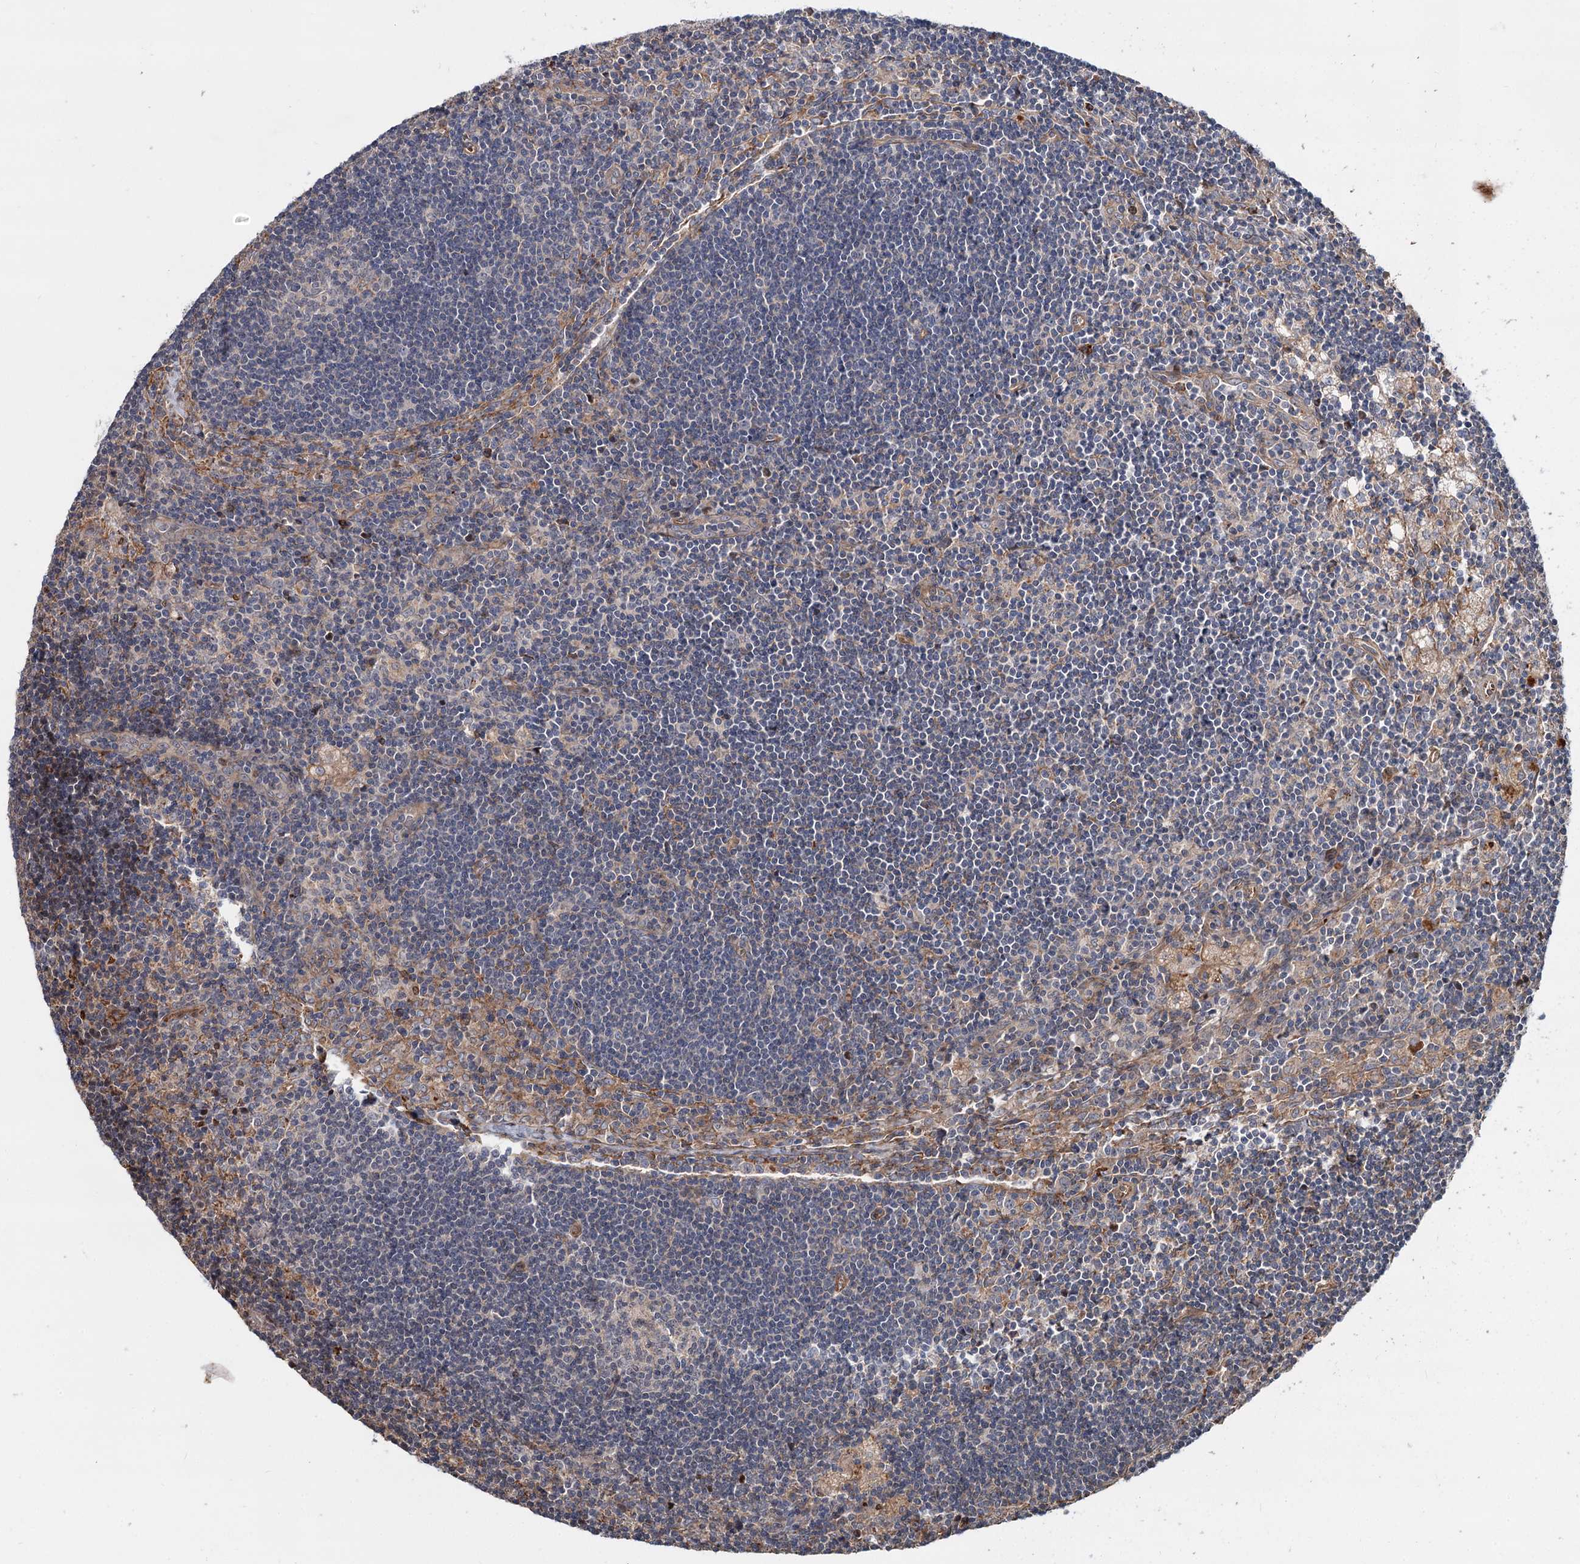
{"staining": {"intensity": "weak", "quantity": "<25%", "location": "nuclear"}, "tissue": "lymph node", "cell_type": "Germinal center cells", "image_type": "normal", "snomed": [{"axis": "morphology", "description": "Normal tissue, NOS"}, {"axis": "topography", "description": "Lymph node"}], "caption": "This is a histopathology image of immunohistochemistry (IHC) staining of unremarkable lymph node, which shows no expression in germinal center cells. Brightfield microscopy of IHC stained with DAB (brown) and hematoxylin (blue), captured at high magnification.", "gene": "PTDSS2", "patient": {"sex": "male", "age": 24}}